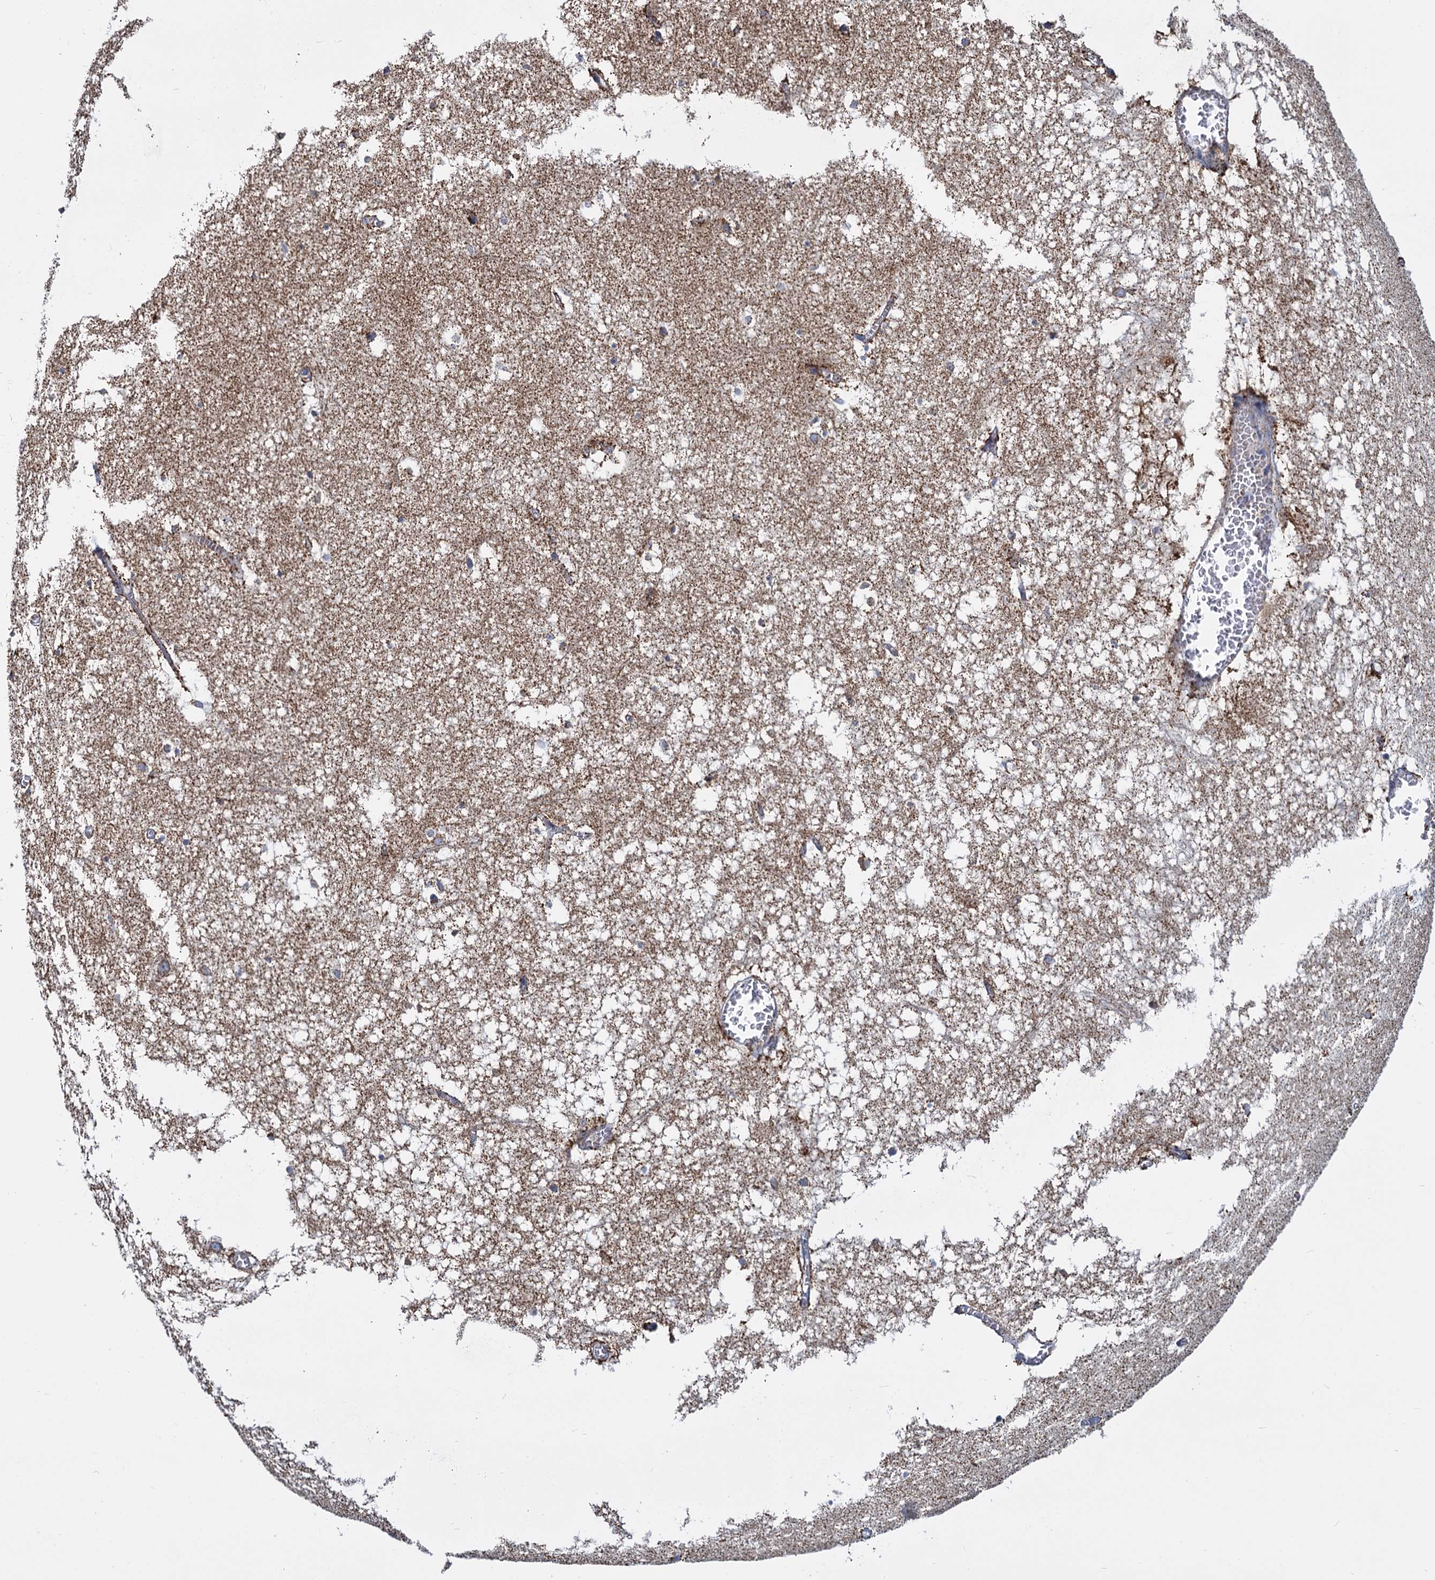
{"staining": {"intensity": "moderate", "quantity": "<25%", "location": "cytoplasmic/membranous"}, "tissue": "hippocampus", "cell_type": "Glial cells", "image_type": "normal", "snomed": [{"axis": "morphology", "description": "Normal tissue, NOS"}, {"axis": "topography", "description": "Hippocampus"}], "caption": "DAB immunohistochemical staining of unremarkable human hippocampus displays moderate cytoplasmic/membranous protein expression in approximately <25% of glial cells. Nuclei are stained in blue.", "gene": "CCP110", "patient": {"sex": "female", "age": 64}}